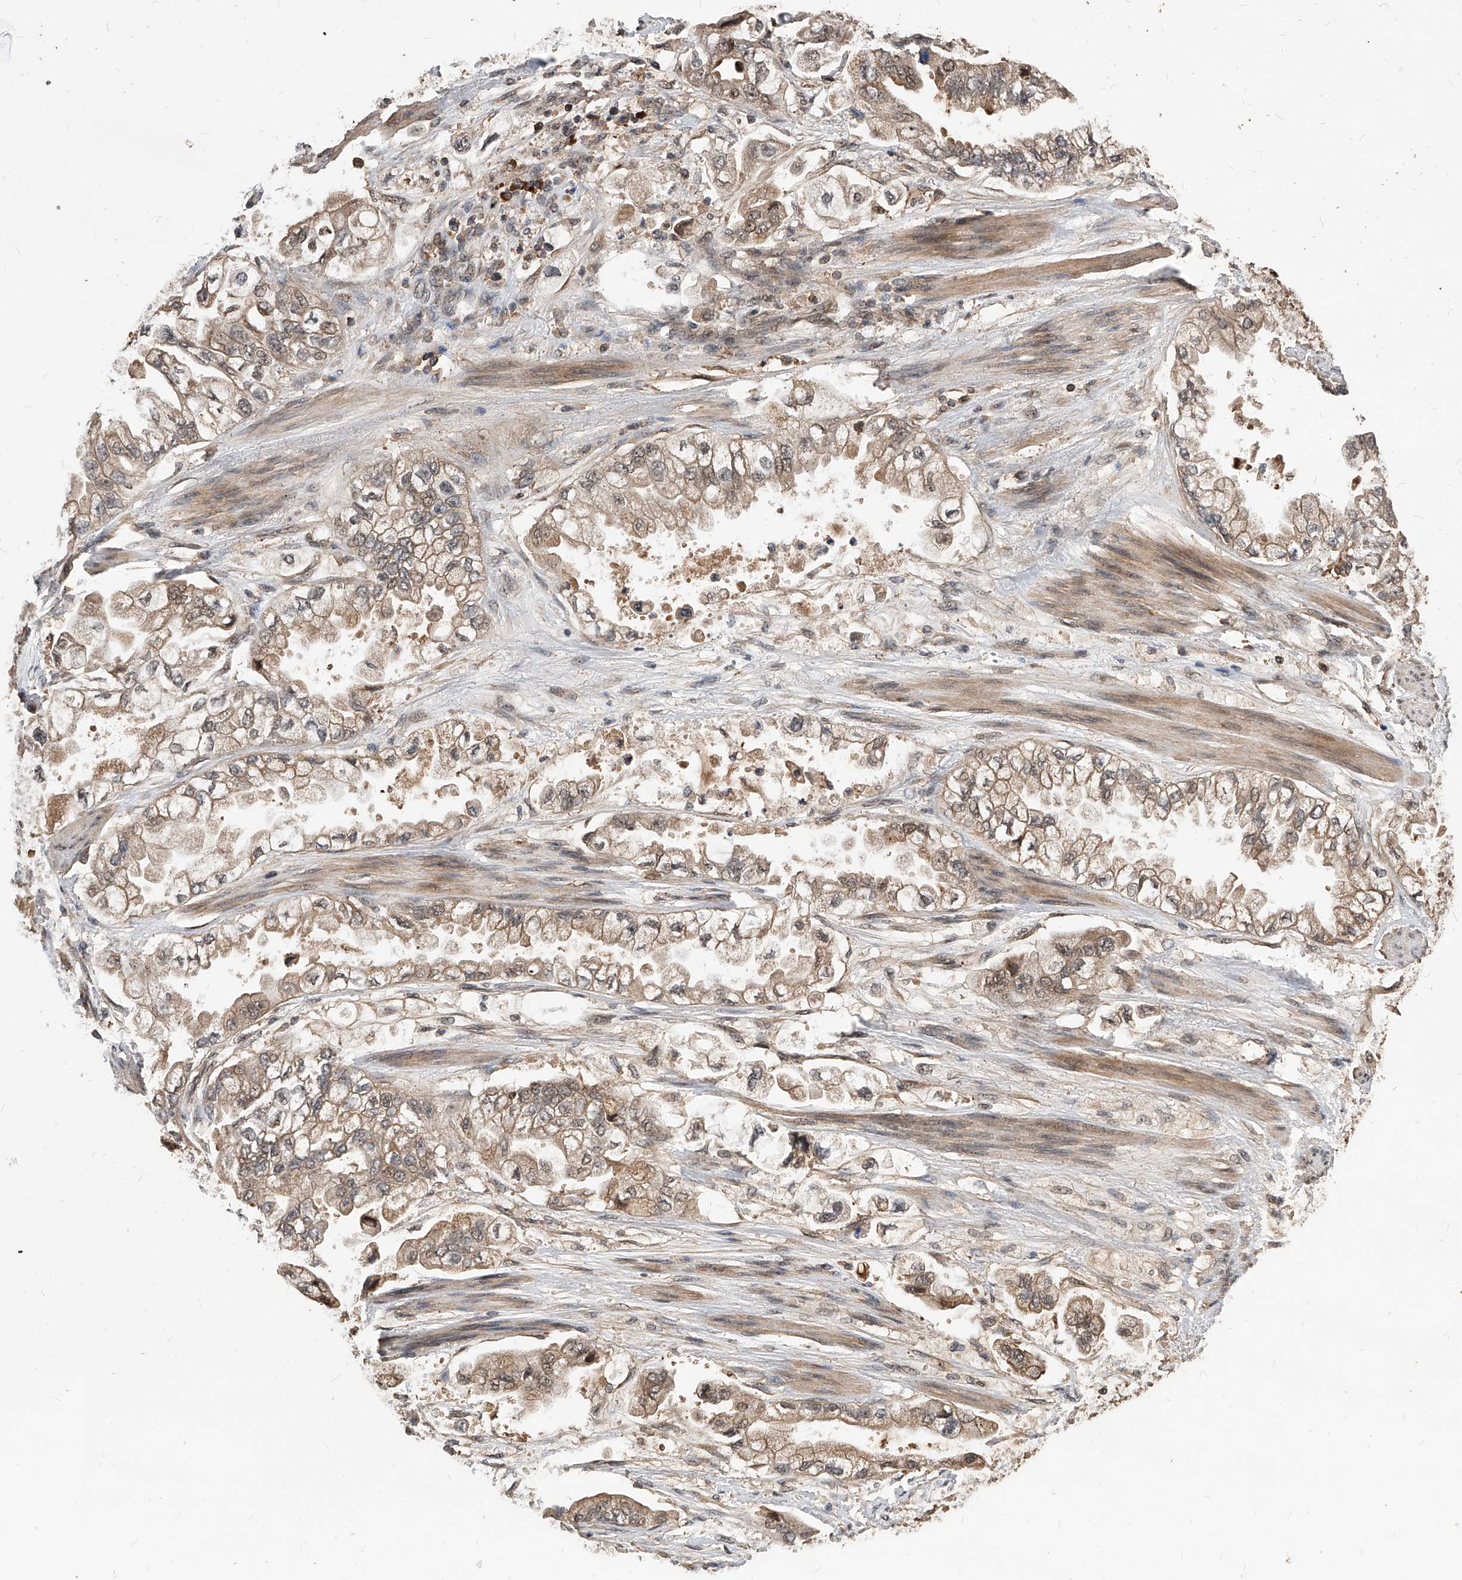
{"staining": {"intensity": "weak", "quantity": ">75%", "location": "cytoplasmic/membranous"}, "tissue": "stomach cancer", "cell_type": "Tumor cells", "image_type": "cancer", "snomed": [{"axis": "morphology", "description": "Adenocarcinoma, NOS"}, {"axis": "topography", "description": "Stomach"}], "caption": "Stomach cancer tissue reveals weak cytoplasmic/membranous expression in approximately >75% of tumor cells Nuclei are stained in blue.", "gene": "CFAP410", "patient": {"sex": "male", "age": 62}}